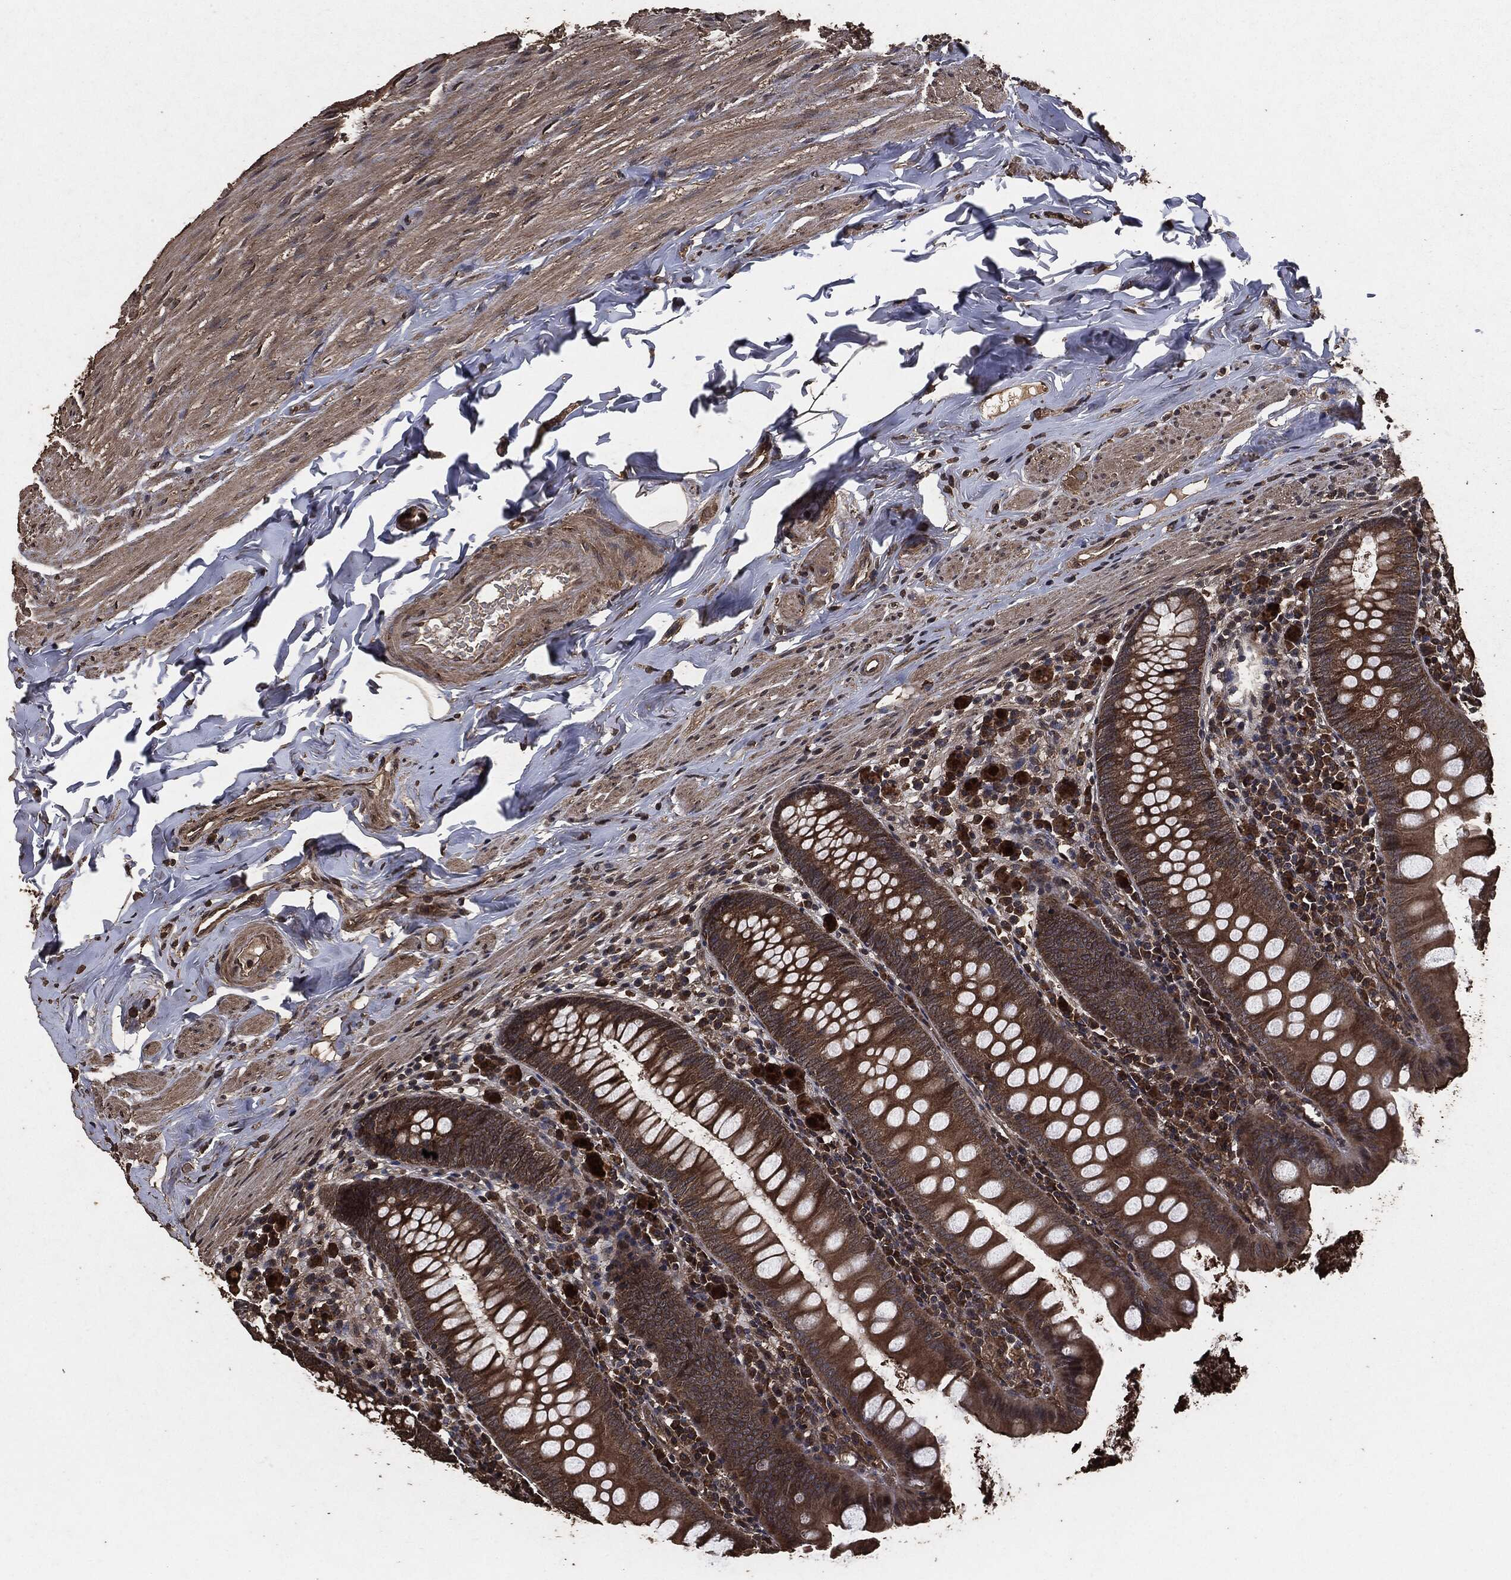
{"staining": {"intensity": "moderate", "quantity": ">75%", "location": "cytoplasmic/membranous"}, "tissue": "appendix", "cell_type": "Glandular cells", "image_type": "normal", "snomed": [{"axis": "morphology", "description": "Normal tissue, NOS"}, {"axis": "topography", "description": "Appendix"}], "caption": "A photomicrograph of appendix stained for a protein exhibits moderate cytoplasmic/membranous brown staining in glandular cells.", "gene": "AKT1S1", "patient": {"sex": "female", "age": 82}}